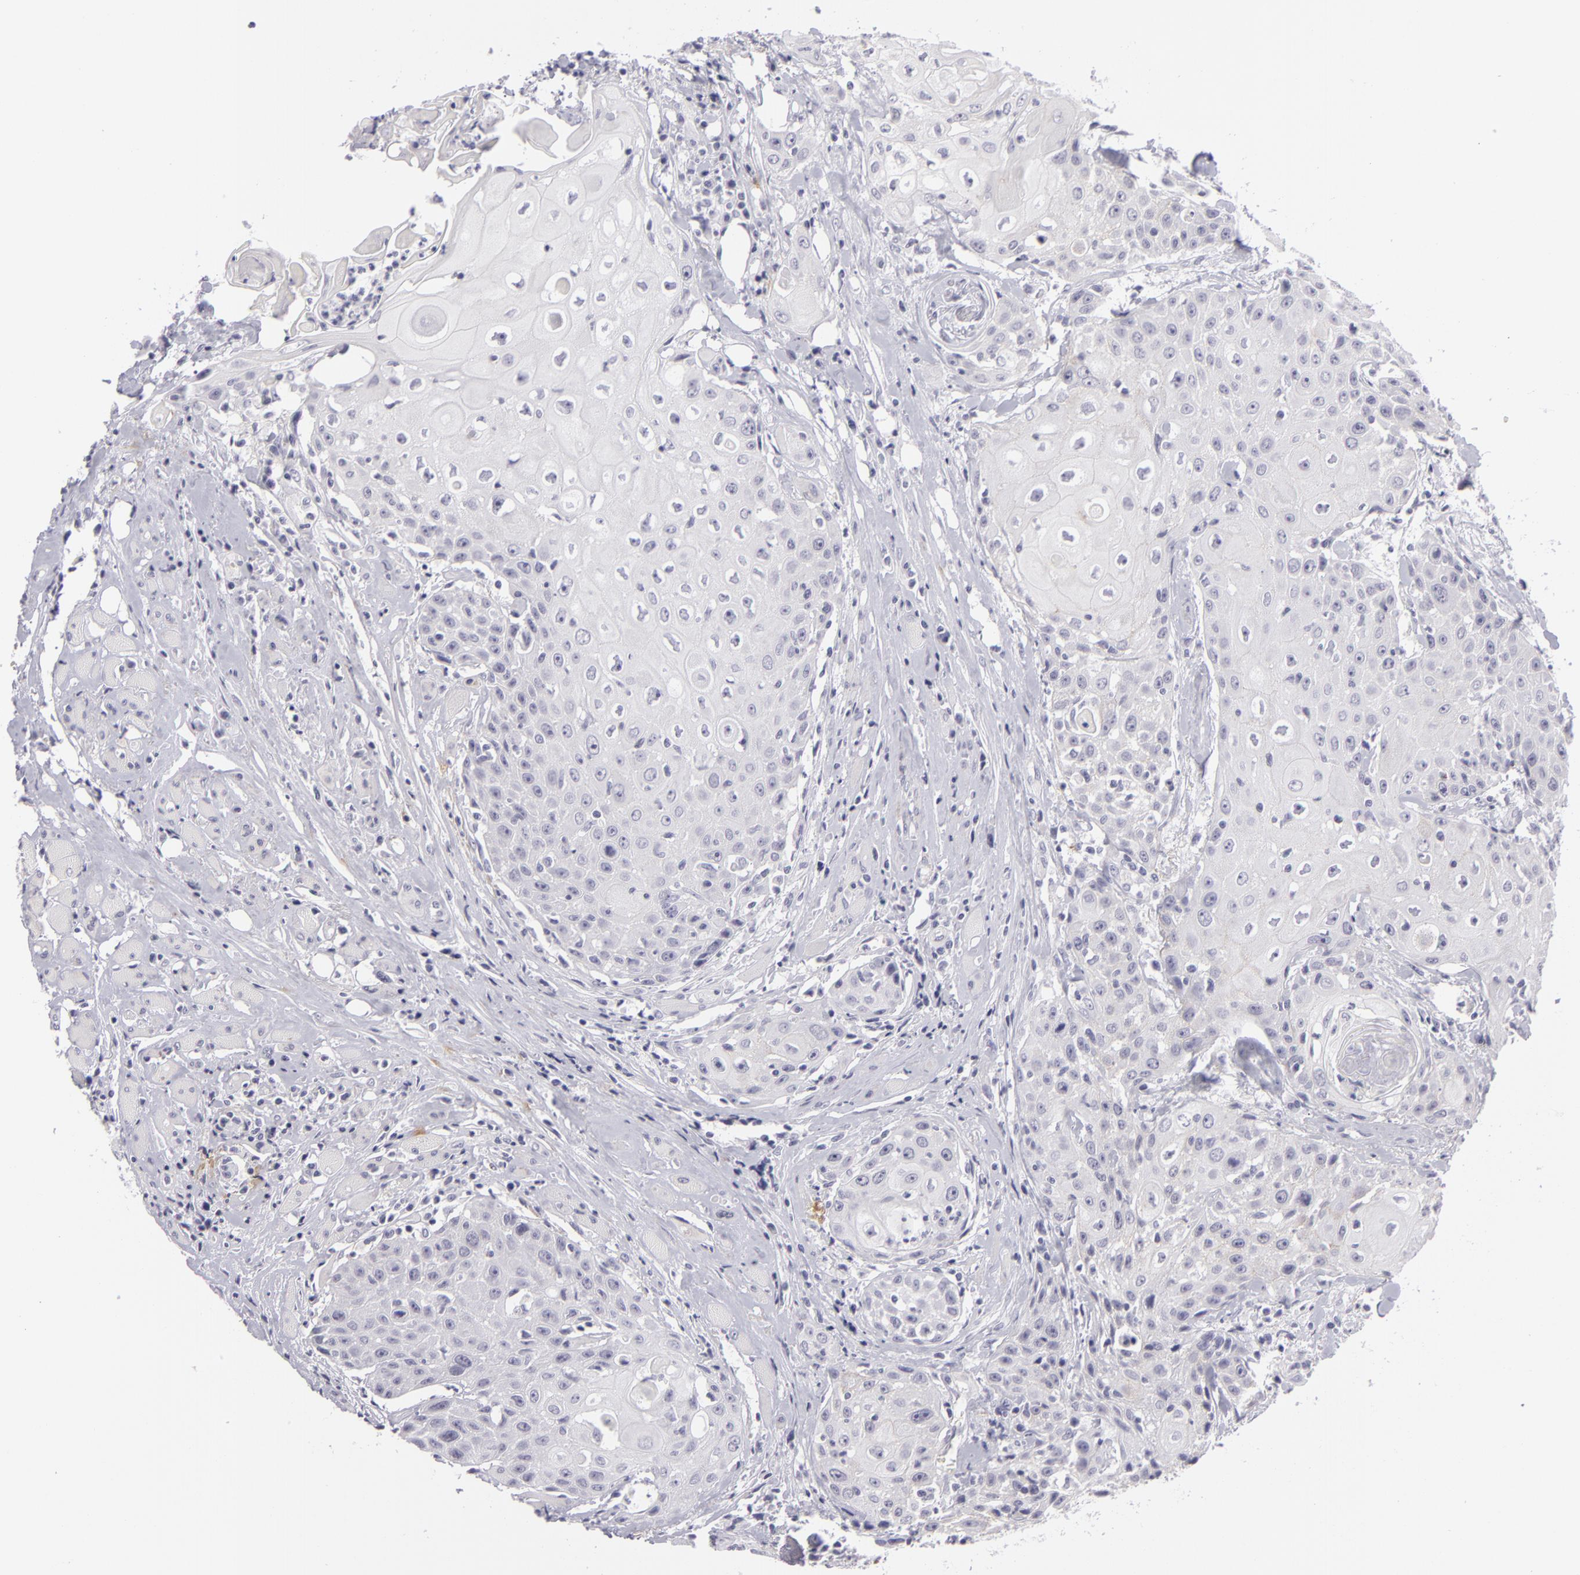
{"staining": {"intensity": "negative", "quantity": "none", "location": "none"}, "tissue": "head and neck cancer", "cell_type": "Tumor cells", "image_type": "cancer", "snomed": [{"axis": "morphology", "description": "Squamous cell carcinoma, NOS"}, {"axis": "topography", "description": "Oral tissue"}, {"axis": "topography", "description": "Head-Neck"}], "caption": "High power microscopy micrograph of an immunohistochemistry photomicrograph of head and neck cancer, revealing no significant expression in tumor cells.", "gene": "CTNNB1", "patient": {"sex": "female", "age": 82}}